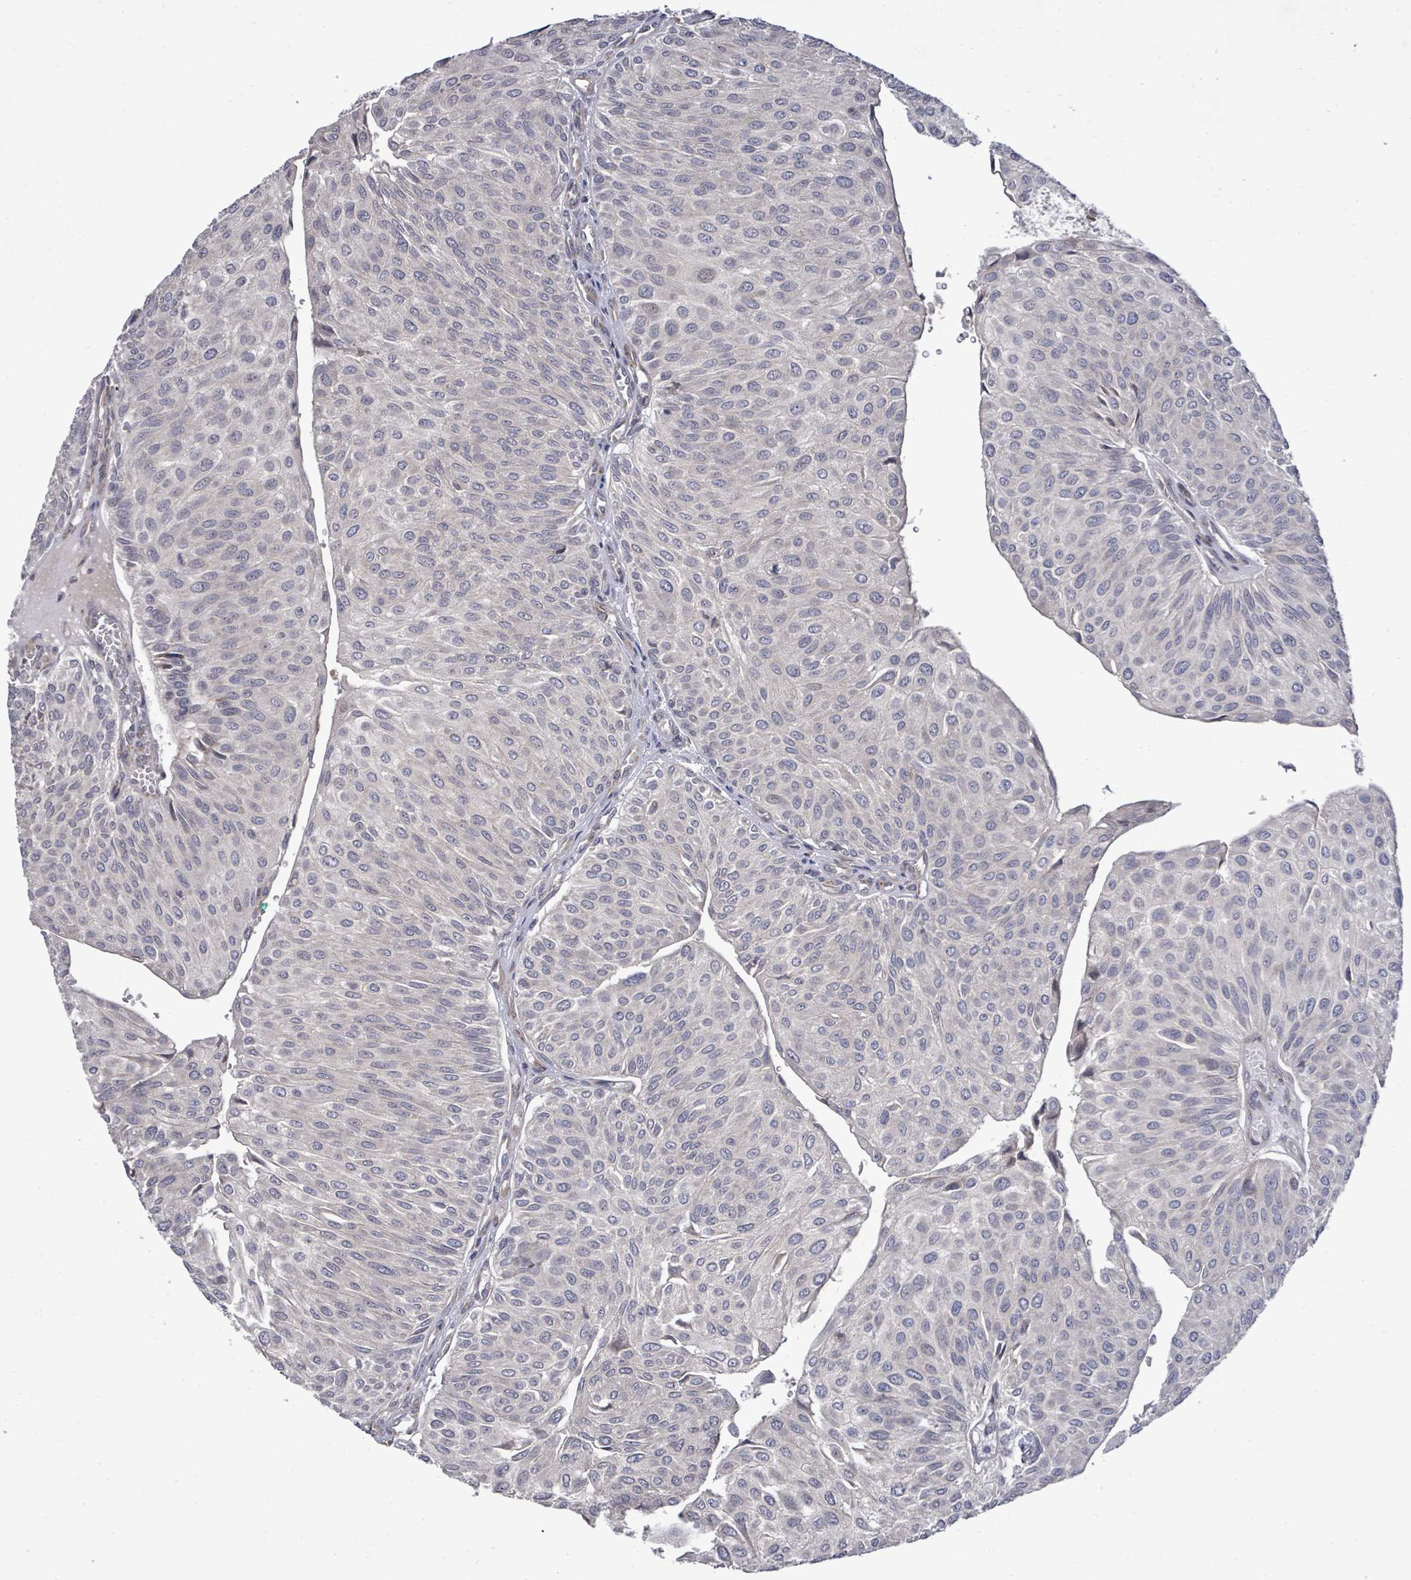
{"staining": {"intensity": "negative", "quantity": "none", "location": "none"}, "tissue": "urothelial cancer", "cell_type": "Tumor cells", "image_type": "cancer", "snomed": [{"axis": "morphology", "description": "Urothelial carcinoma, NOS"}, {"axis": "topography", "description": "Urinary bladder"}], "caption": "A photomicrograph of transitional cell carcinoma stained for a protein reveals no brown staining in tumor cells. (Brightfield microscopy of DAB immunohistochemistry at high magnification).", "gene": "POMGNT2", "patient": {"sex": "male", "age": 67}}